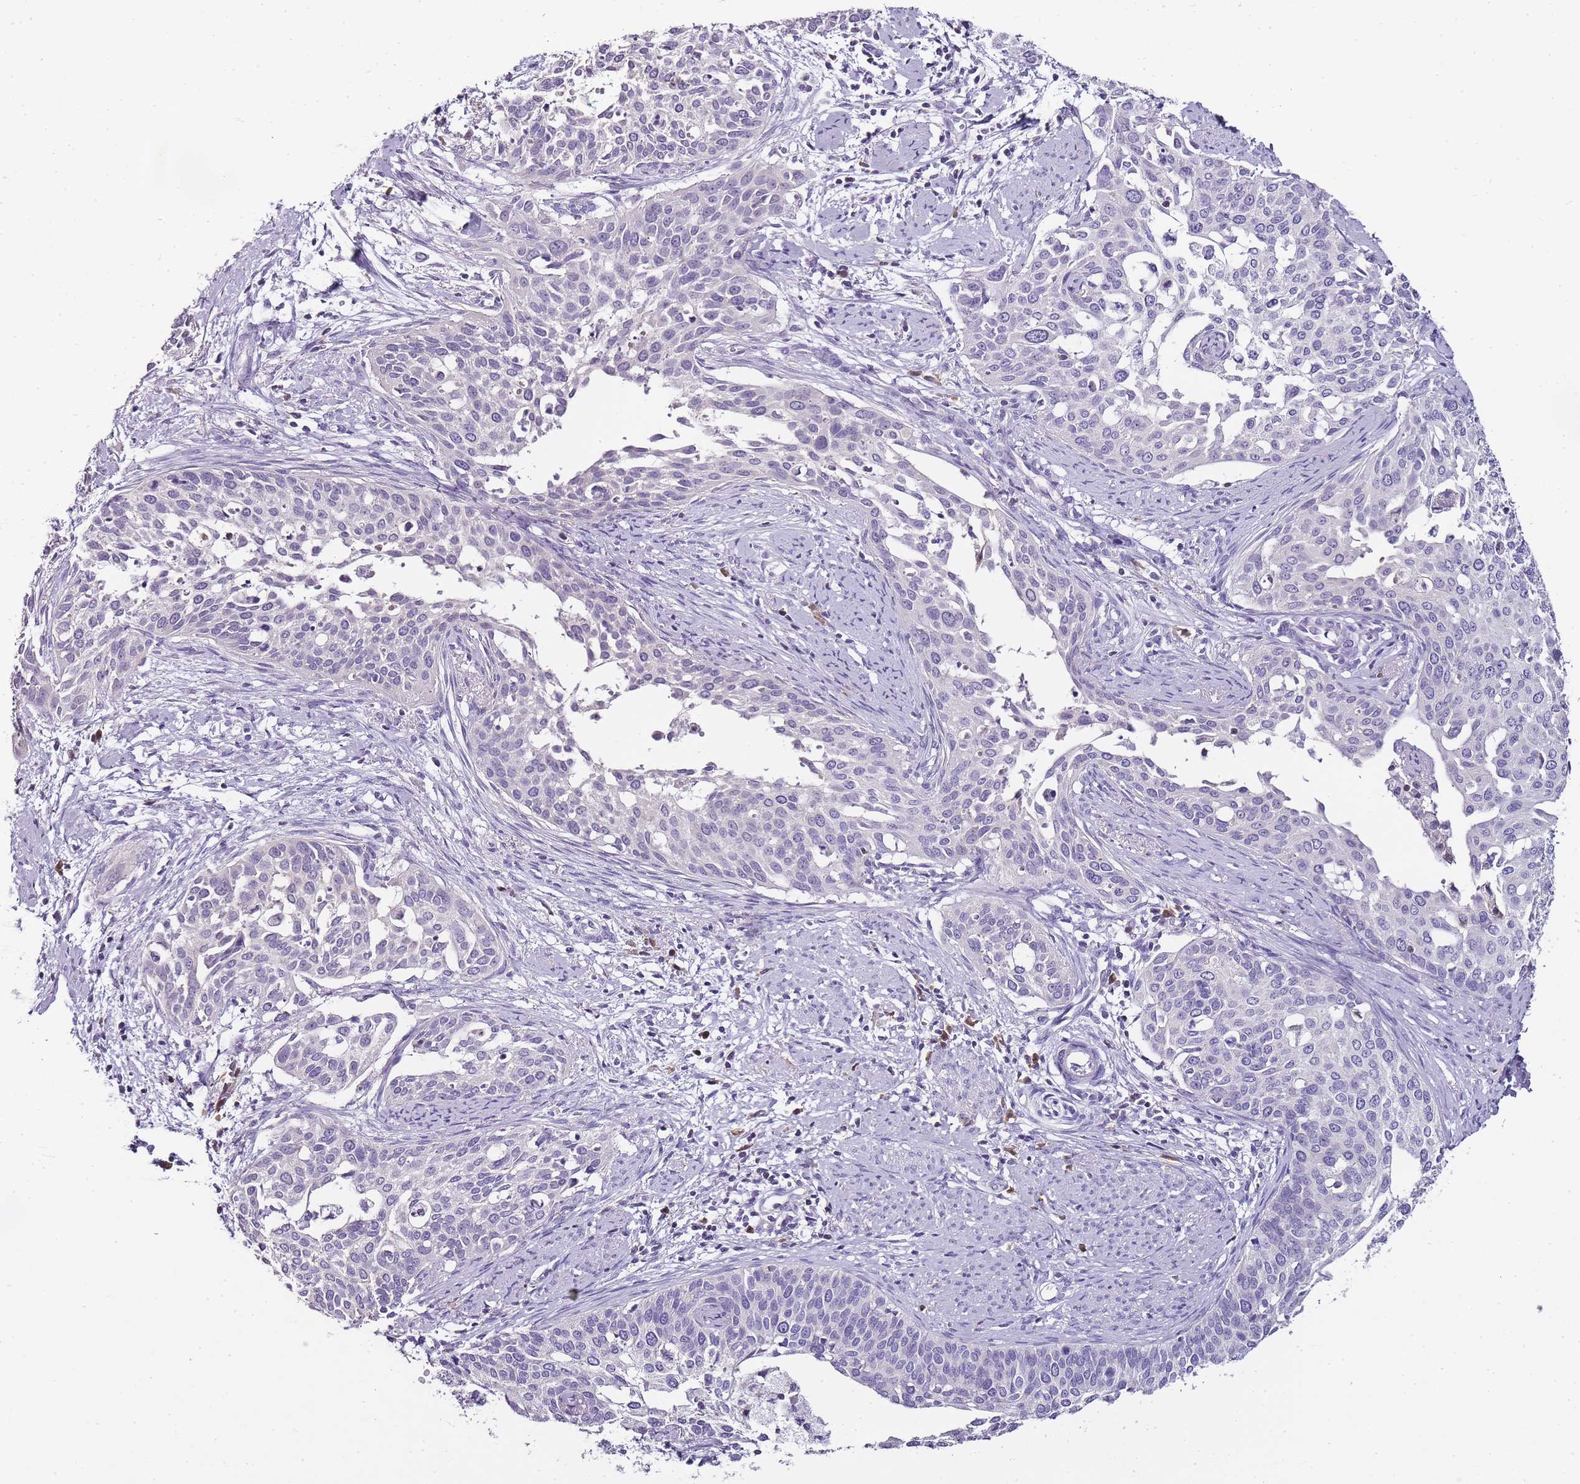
{"staining": {"intensity": "negative", "quantity": "none", "location": "none"}, "tissue": "cervical cancer", "cell_type": "Tumor cells", "image_type": "cancer", "snomed": [{"axis": "morphology", "description": "Squamous cell carcinoma, NOS"}, {"axis": "topography", "description": "Cervix"}], "caption": "There is no significant staining in tumor cells of squamous cell carcinoma (cervical).", "gene": "ZBP1", "patient": {"sex": "female", "age": 44}}